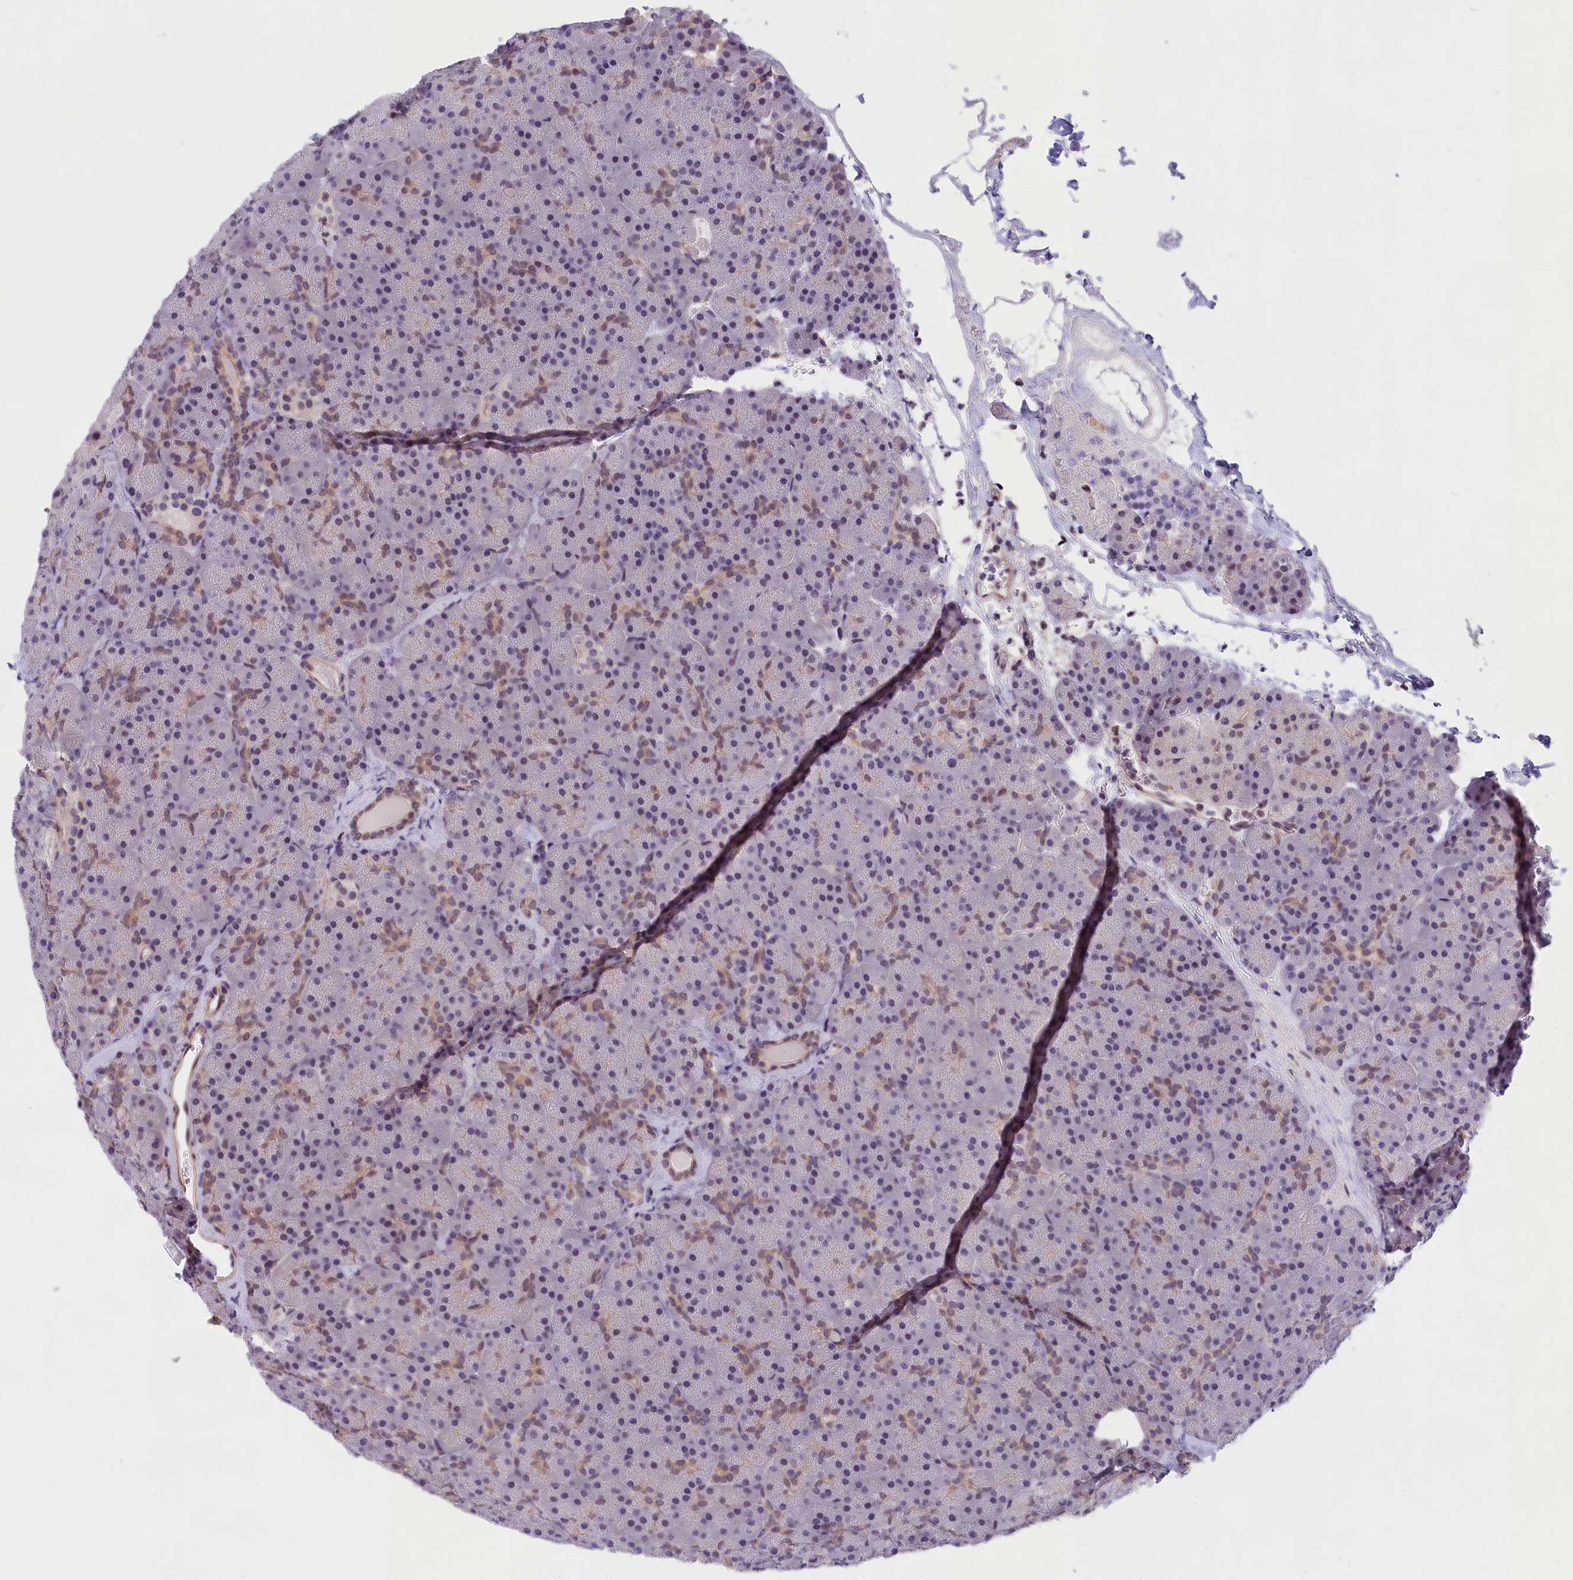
{"staining": {"intensity": "moderate", "quantity": "25%-75%", "location": "nuclear"}, "tissue": "pancreas", "cell_type": "Exocrine glandular cells", "image_type": "normal", "snomed": [{"axis": "morphology", "description": "Normal tissue, NOS"}, {"axis": "topography", "description": "Pancreas"}], "caption": "Immunohistochemistry (IHC) (DAB) staining of normal pancreas exhibits moderate nuclear protein staining in approximately 25%-75% of exocrine glandular cells. (Stains: DAB in brown, nuclei in blue, Microscopy: brightfield microscopy at high magnification).", "gene": "ZC3H4", "patient": {"sex": "male", "age": 36}}